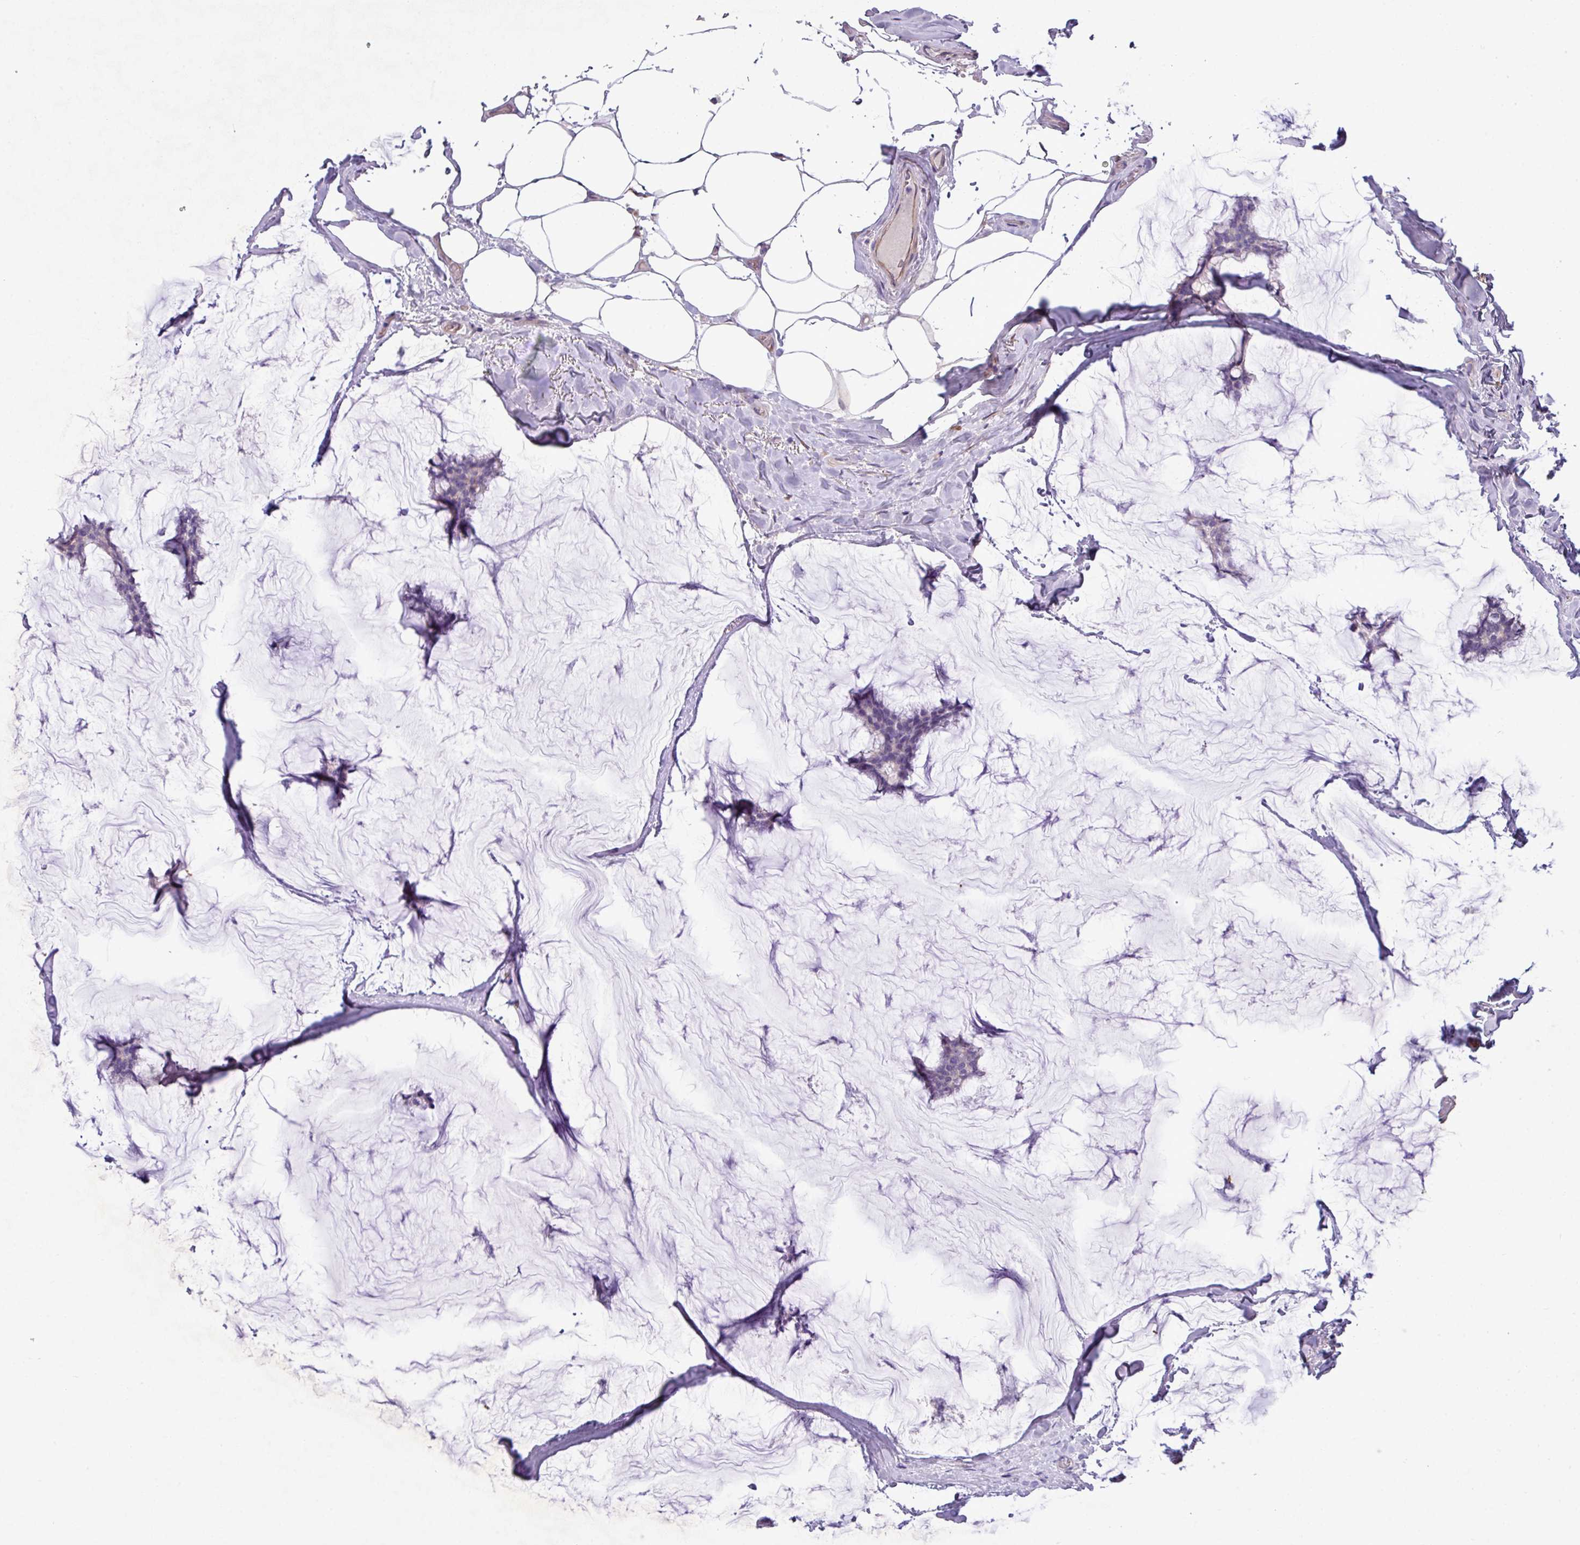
{"staining": {"intensity": "negative", "quantity": "none", "location": "none"}, "tissue": "breast cancer", "cell_type": "Tumor cells", "image_type": "cancer", "snomed": [{"axis": "morphology", "description": "Duct carcinoma"}, {"axis": "topography", "description": "Breast"}], "caption": "There is no significant expression in tumor cells of breast intraductal carcinoma. Brightfield microscopy of immunohistochemistry (IHC) stained with DAB (brown) and hematoxylin (blue), captured at high magnification.", "gene": "KIRREL3", "patient": {"sex": "female", "age": 93}}